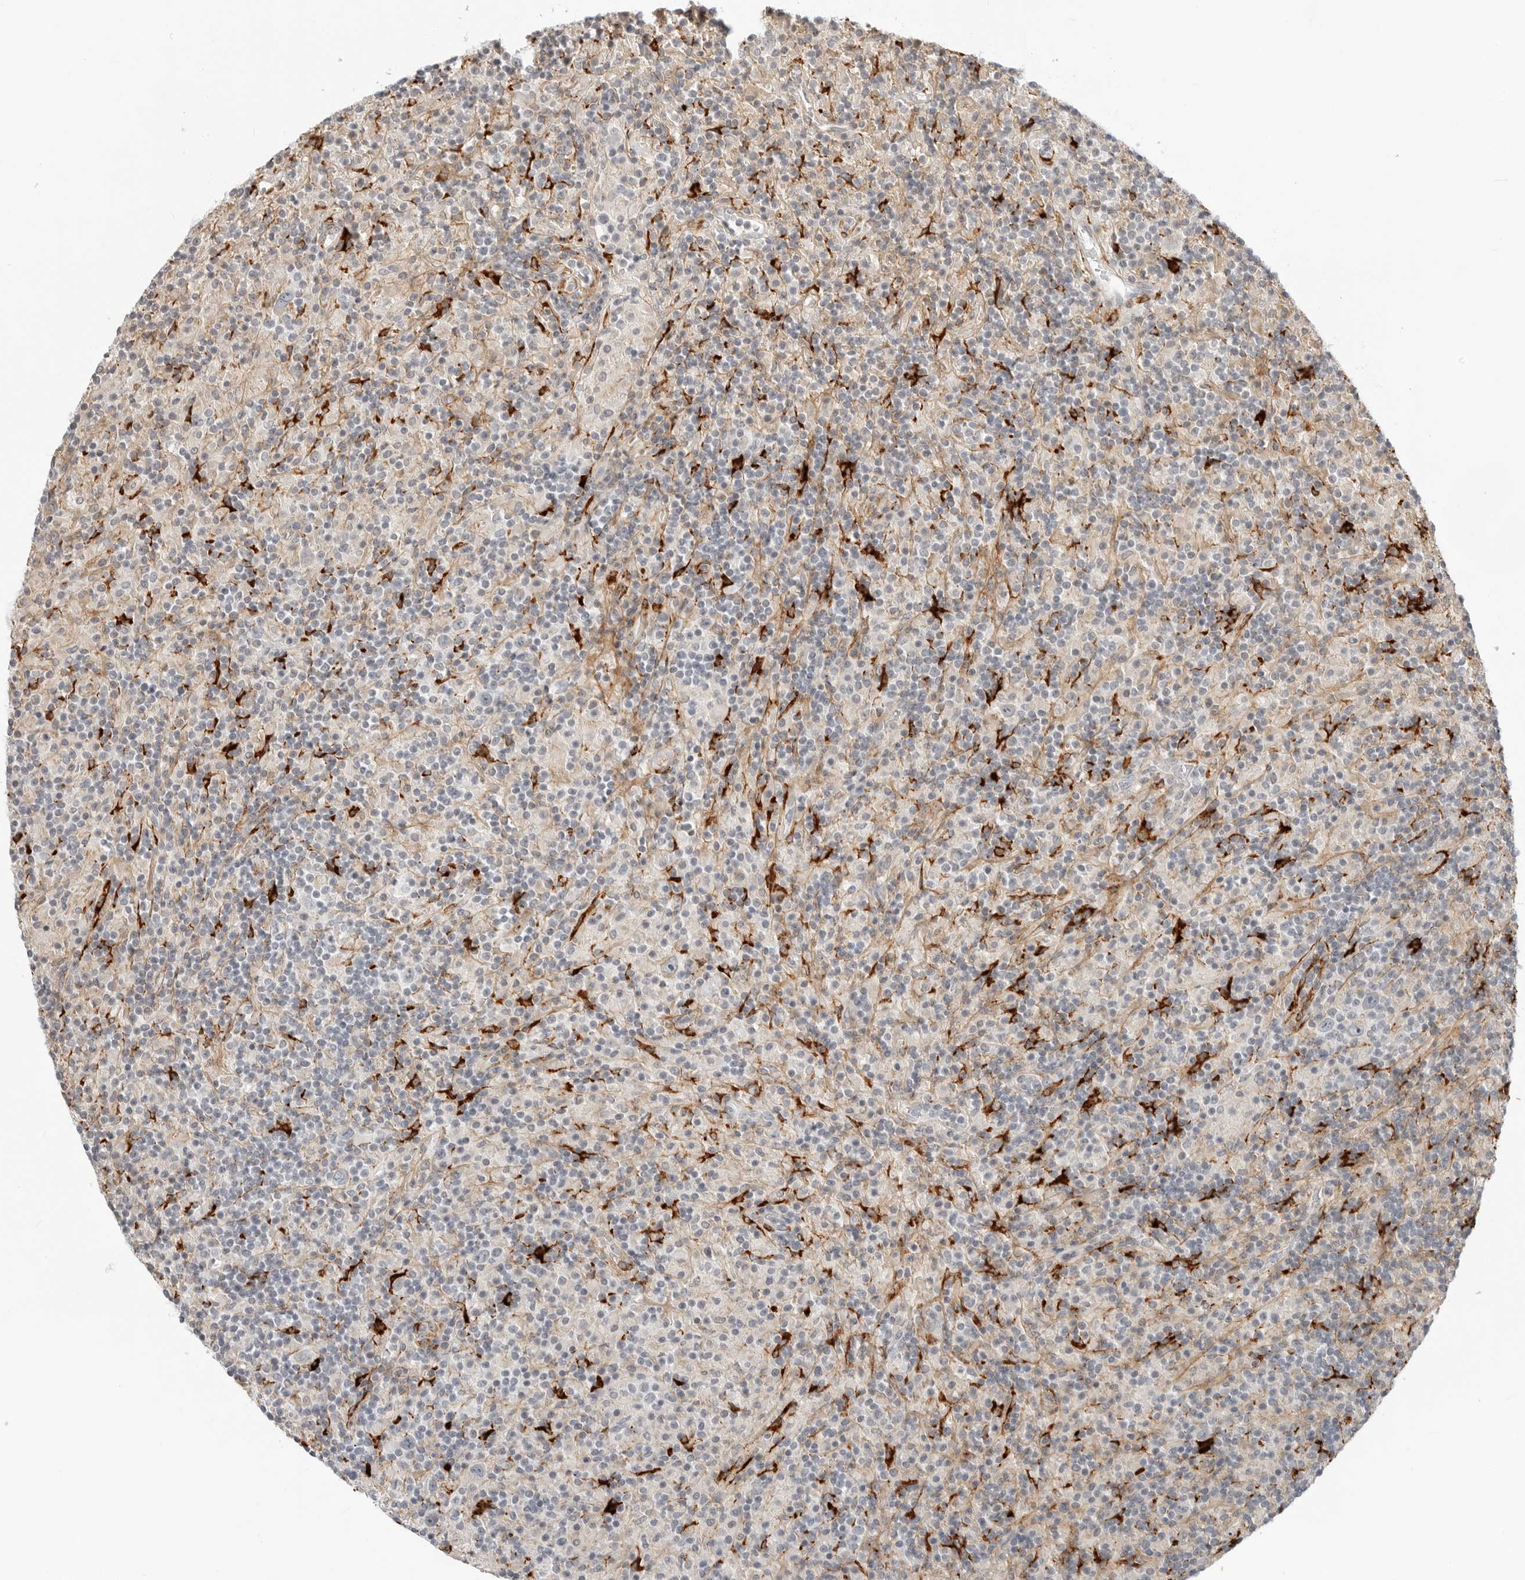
{"staining": {"intensity": "negative", "quantity": "none", "location": "none"}, "tissue": "lymphoma", "cell_type": "Tumor cells", "image_type": "cancer", "snomed": [{"axis": "morphology", "description": "Hodgkin's disease, NOS"}, {"axis": "topography", "description": "Lymph node"}], "caption": "A histopathology image of human Hodgkin's disease is negative for staining in tumor cells. Nuclei are stained in blue.", "gene": "C1QTNF1", "patient": {"sex": "male", "age": 70}}